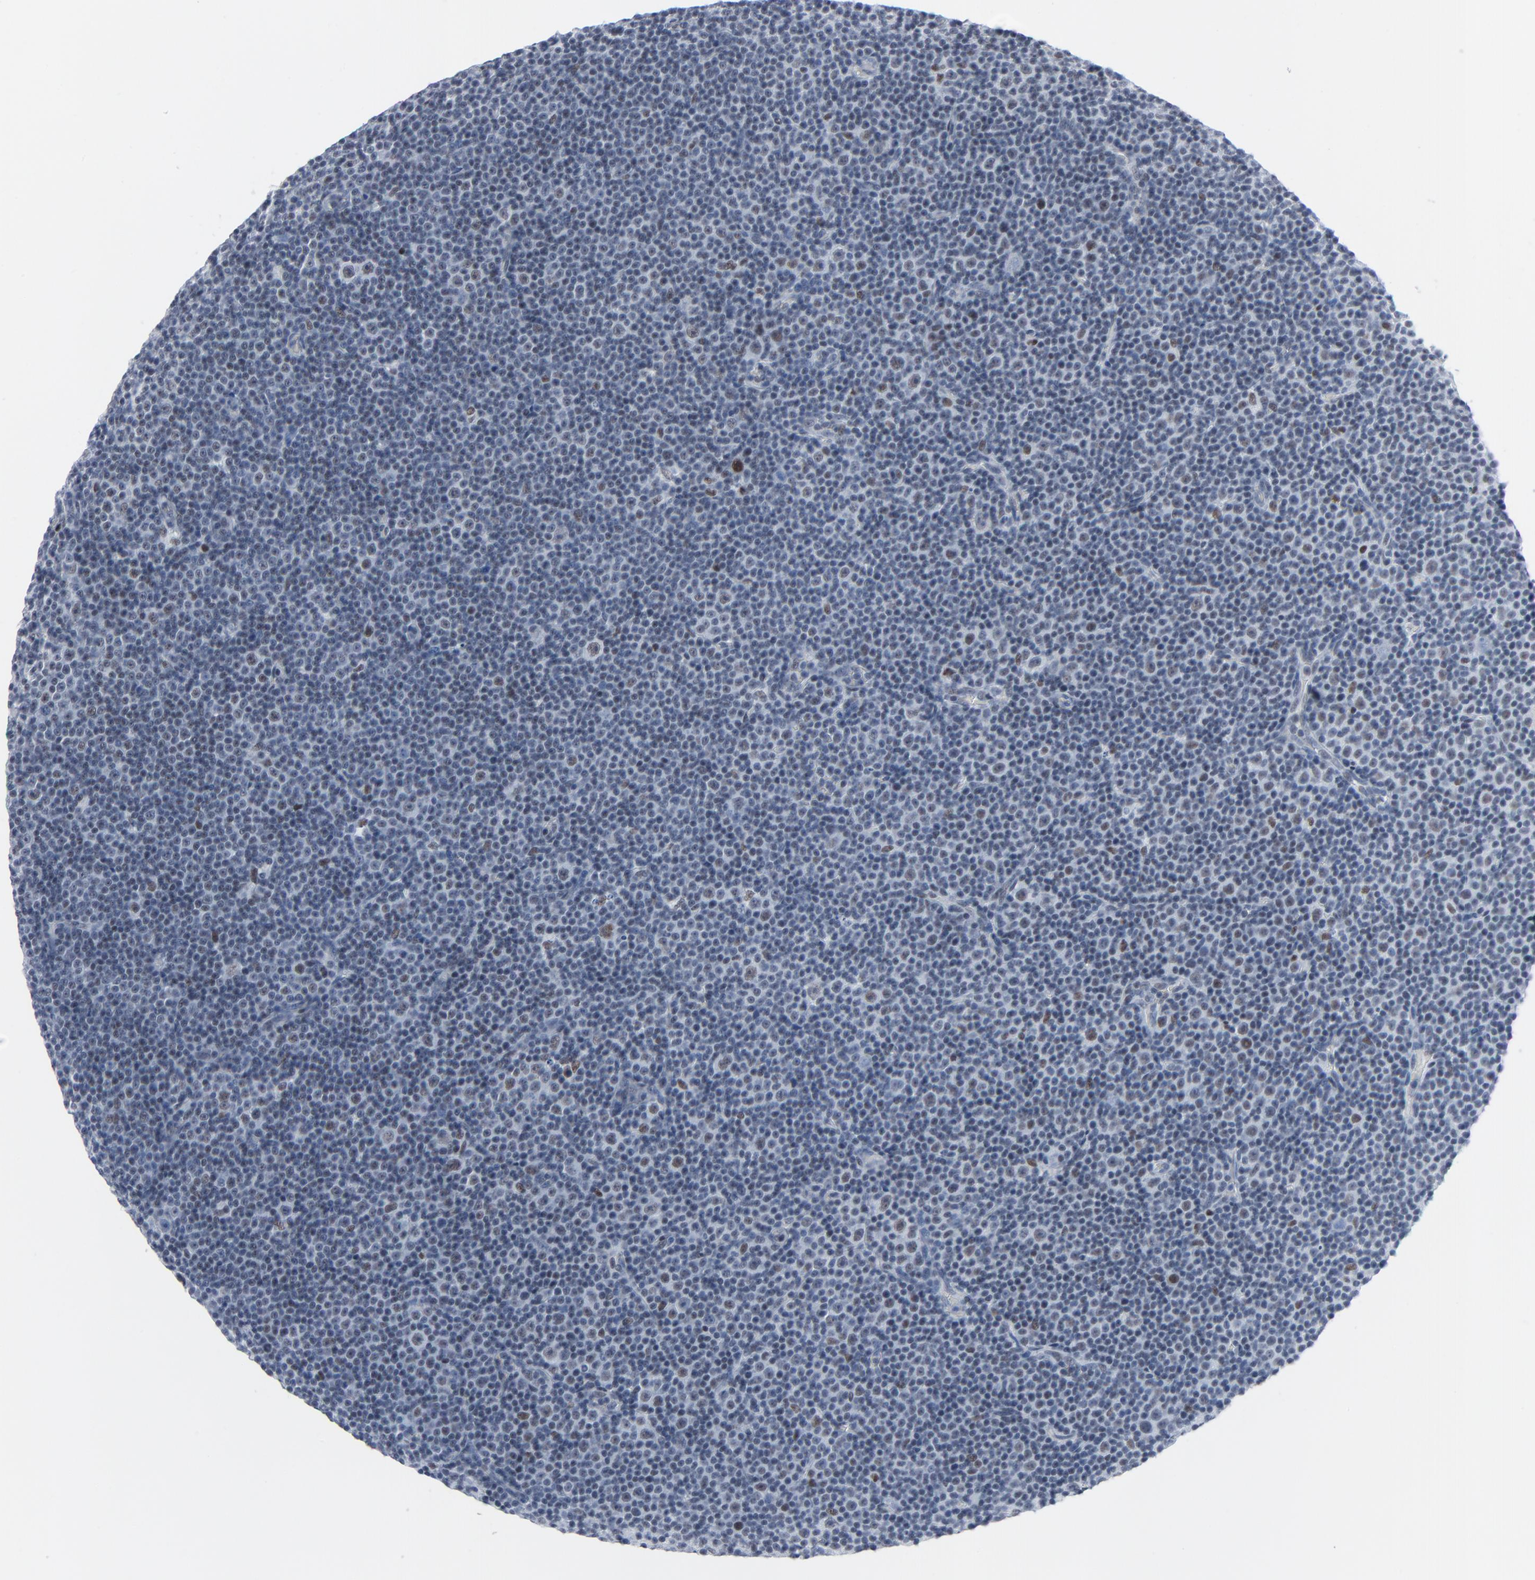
{"staining": {"intensity": "weak", "quantity": "<25%", "location": "nuclear"}, "tissue": "lymphoma", "cell_type": "Tumor cells", "image_type": "cancer", "snomed": [{"axis": "morphology", "description": "Malignant lymphoma, non-Hodgkin's type, Low grade"}, {"axis": "topography", "description": "Lymph node"}], "caption": "This is a micrograph of IHC staining of lymphoma, which shows no expression in tumor cells.", "gene": "SIRT1", "patient": {"sex": "female", "age": 67}}